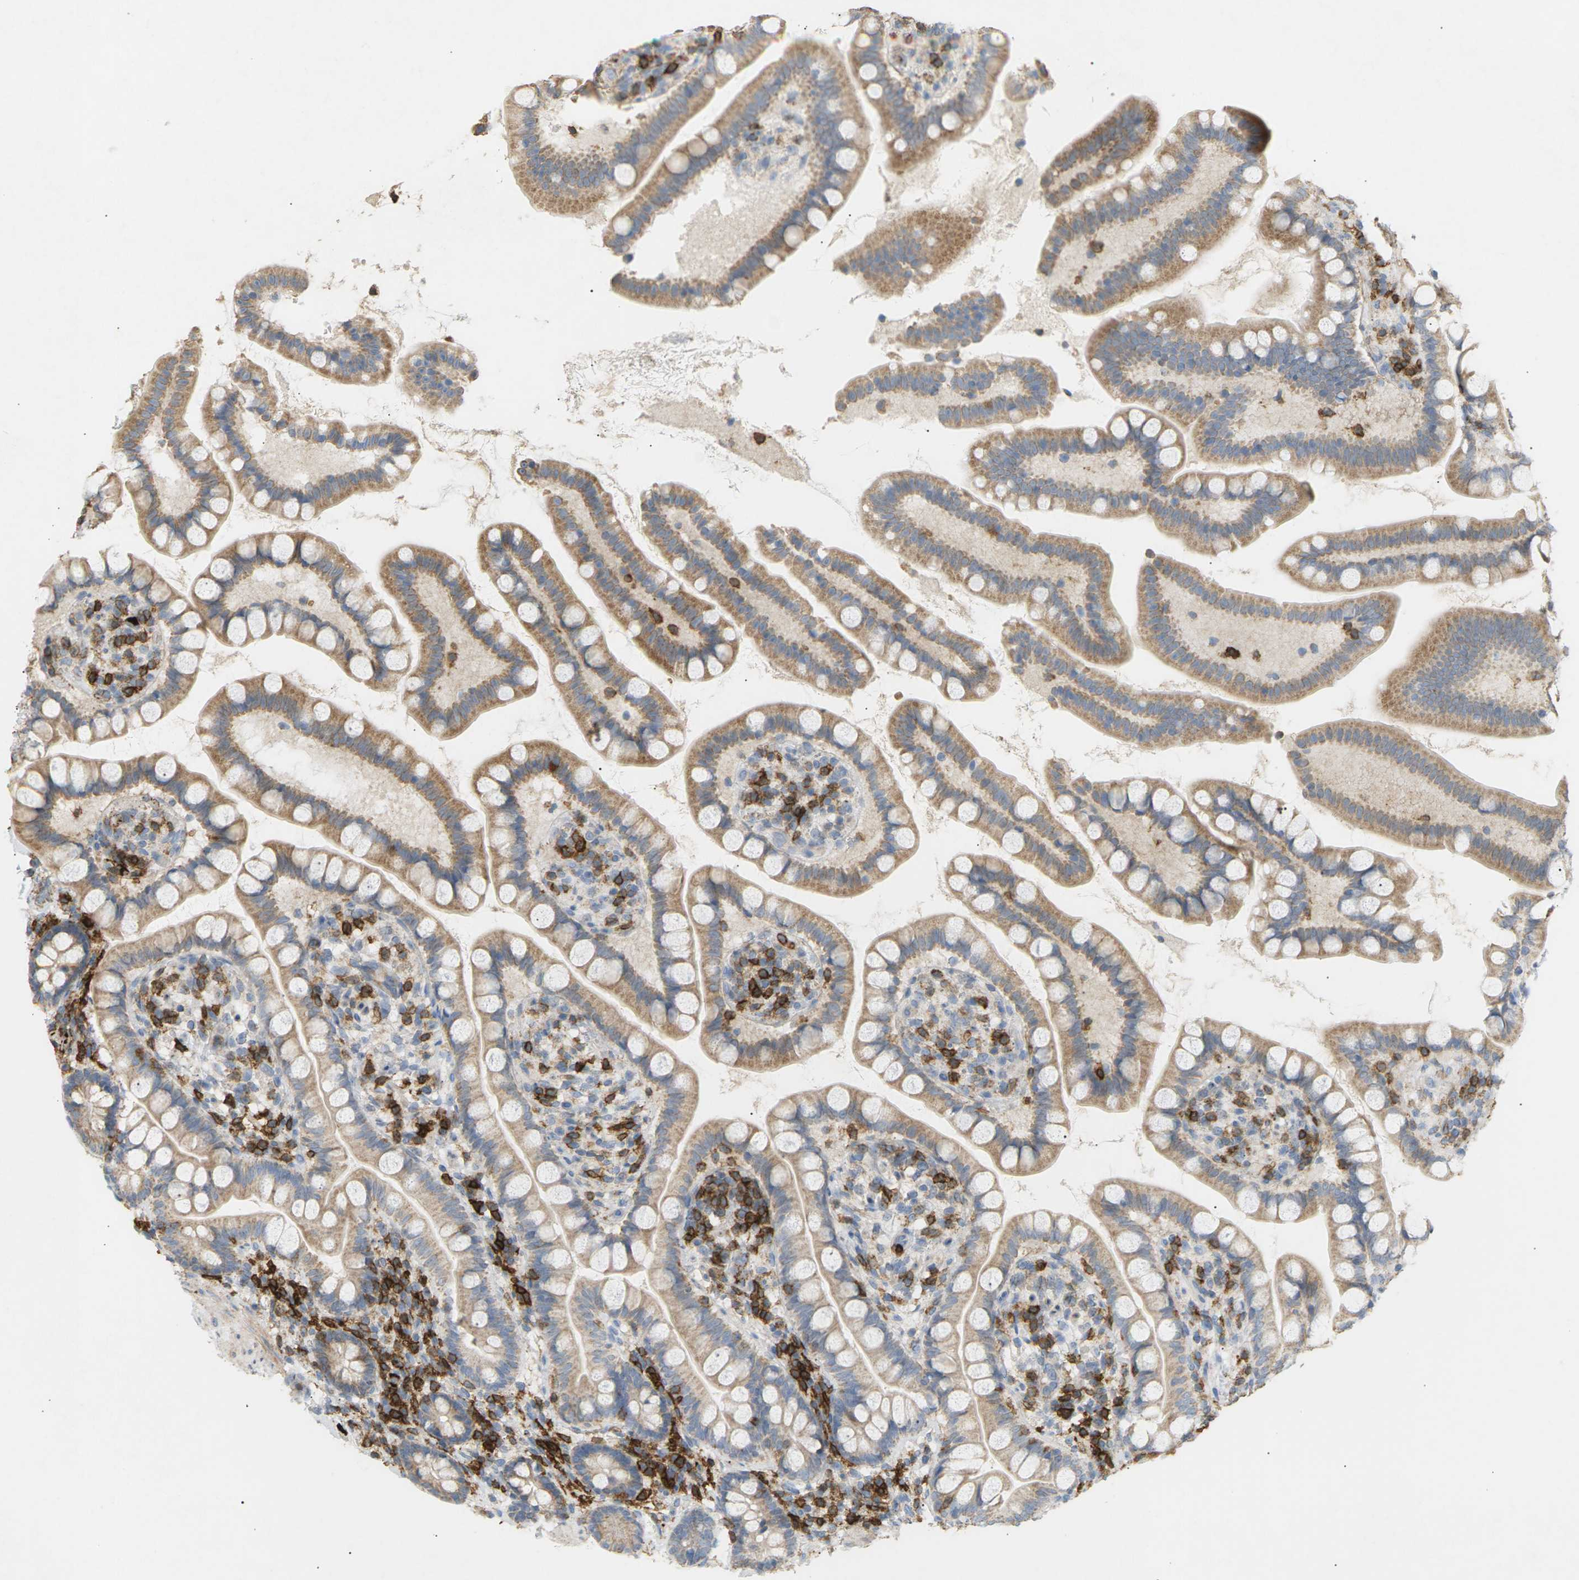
{"staining": {"intensity": "weak", "quantity": ">75%", "location": "cytoplasmic/membranous"}, "tissue": "small intestine", "cell_type": "Glandular cells", "image_type": "normal", "snomed": [{"axis": "morphology", "description": "Normal tissue, NOS"}, {"axis": "topography", "description": "Small intestine"}], "caption": "Immunohistochemical staining of benign small intestine shows >75% levels of weak cytoplasmic/membranous protein expression in approximately >75% of glandular cells.", "gene": "LIME1", "patient": {"sex": "female", "age": 84}}